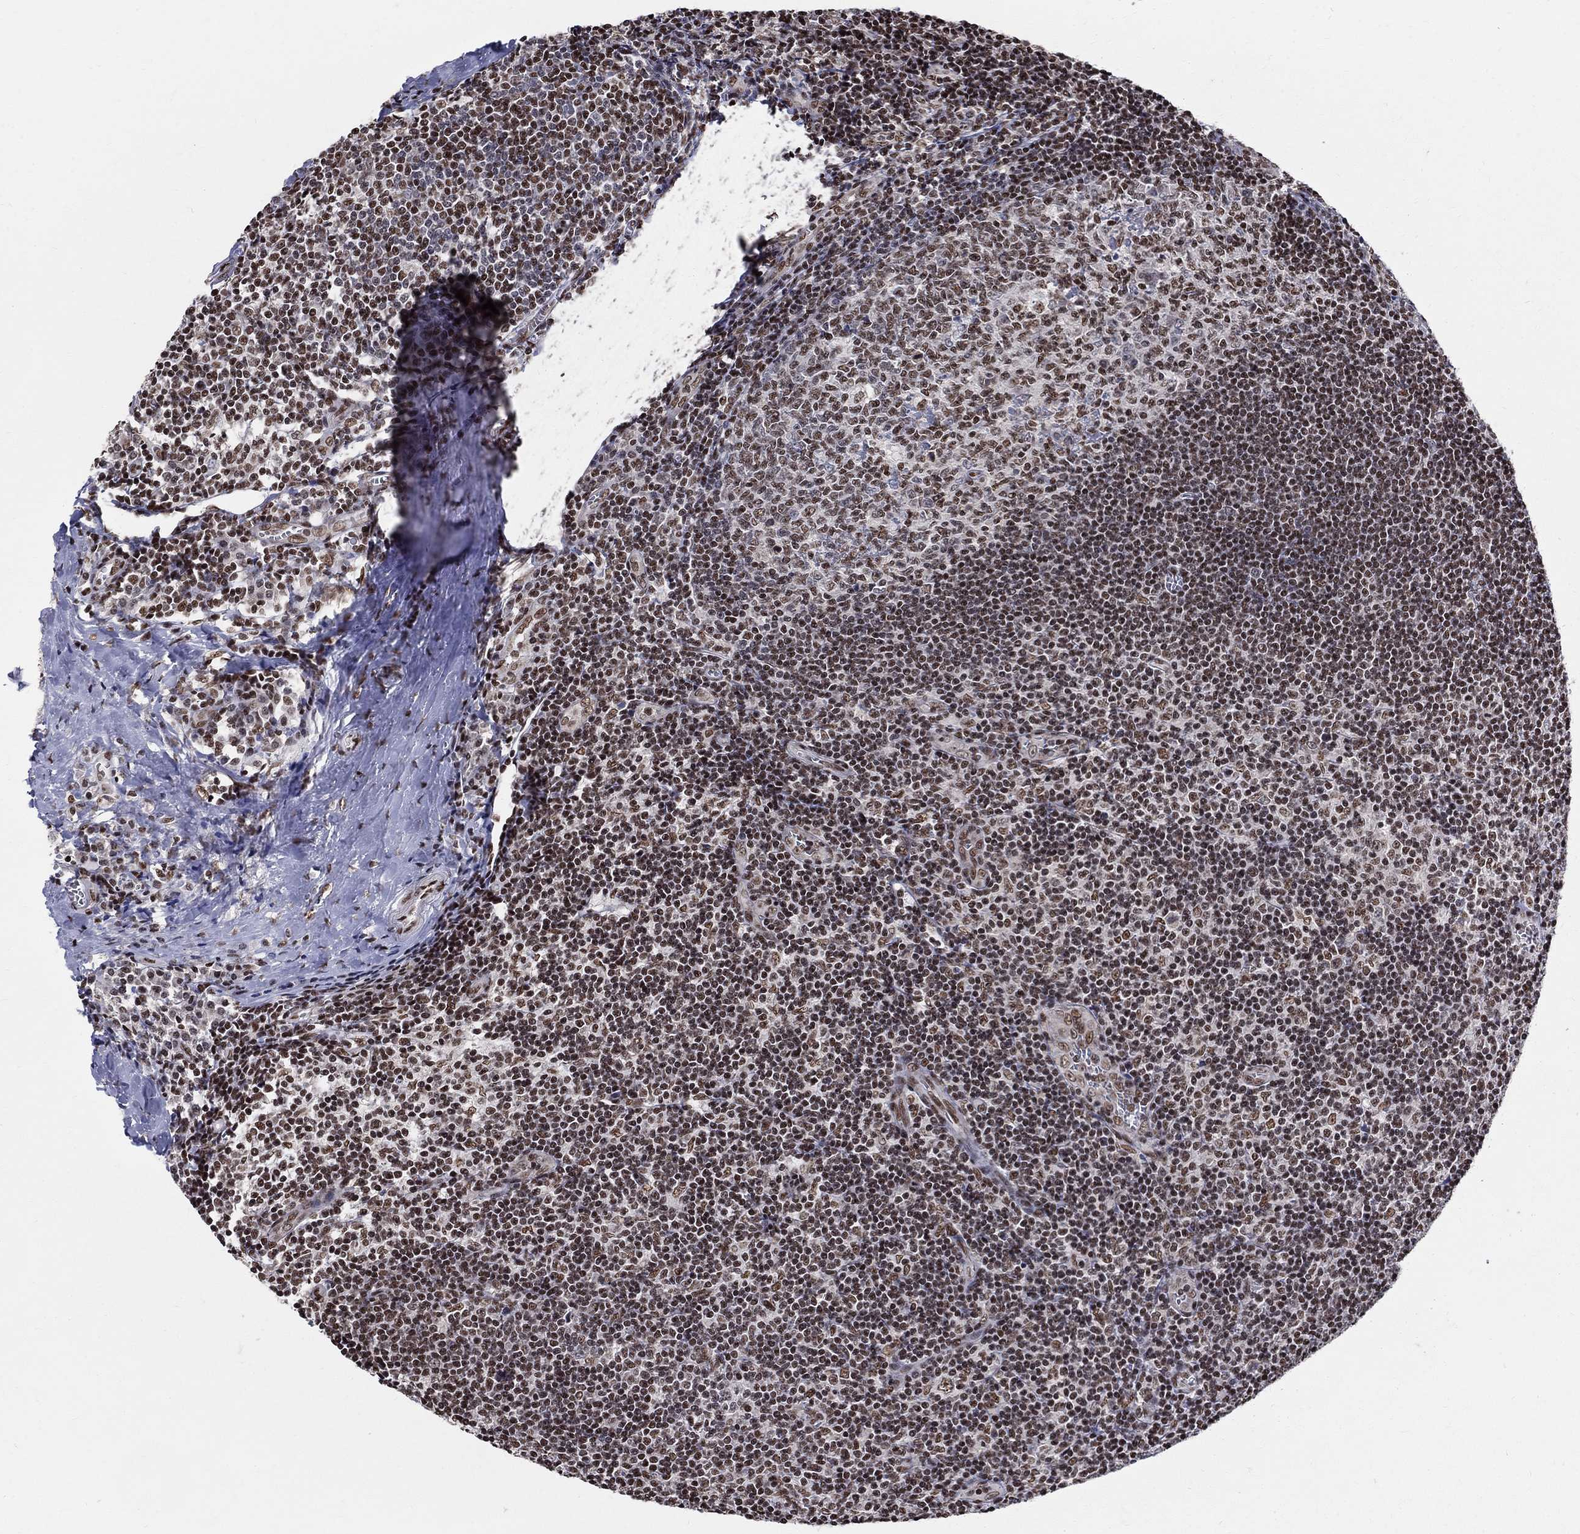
{"staining": {"intensity": "moderate", "quantity": ">75%", "location": "nuclear"}, "tissue": "tonsil", "cell_type": "Germinal center cells", "image_type": "normal", "snomed": [{"axis": "morphology", "description": "Normal tissue, NOS"}, {"axis": "topography", "description": "Tonsil"}], "caption": "Moderate nuclear positivity for a protein is identified in approximately >75% of germinal center cells of benign tonsil using immunohistochemistry (IHC).", "gene": "FBXO16", "patient": {"sex": "male", "age": 33}}